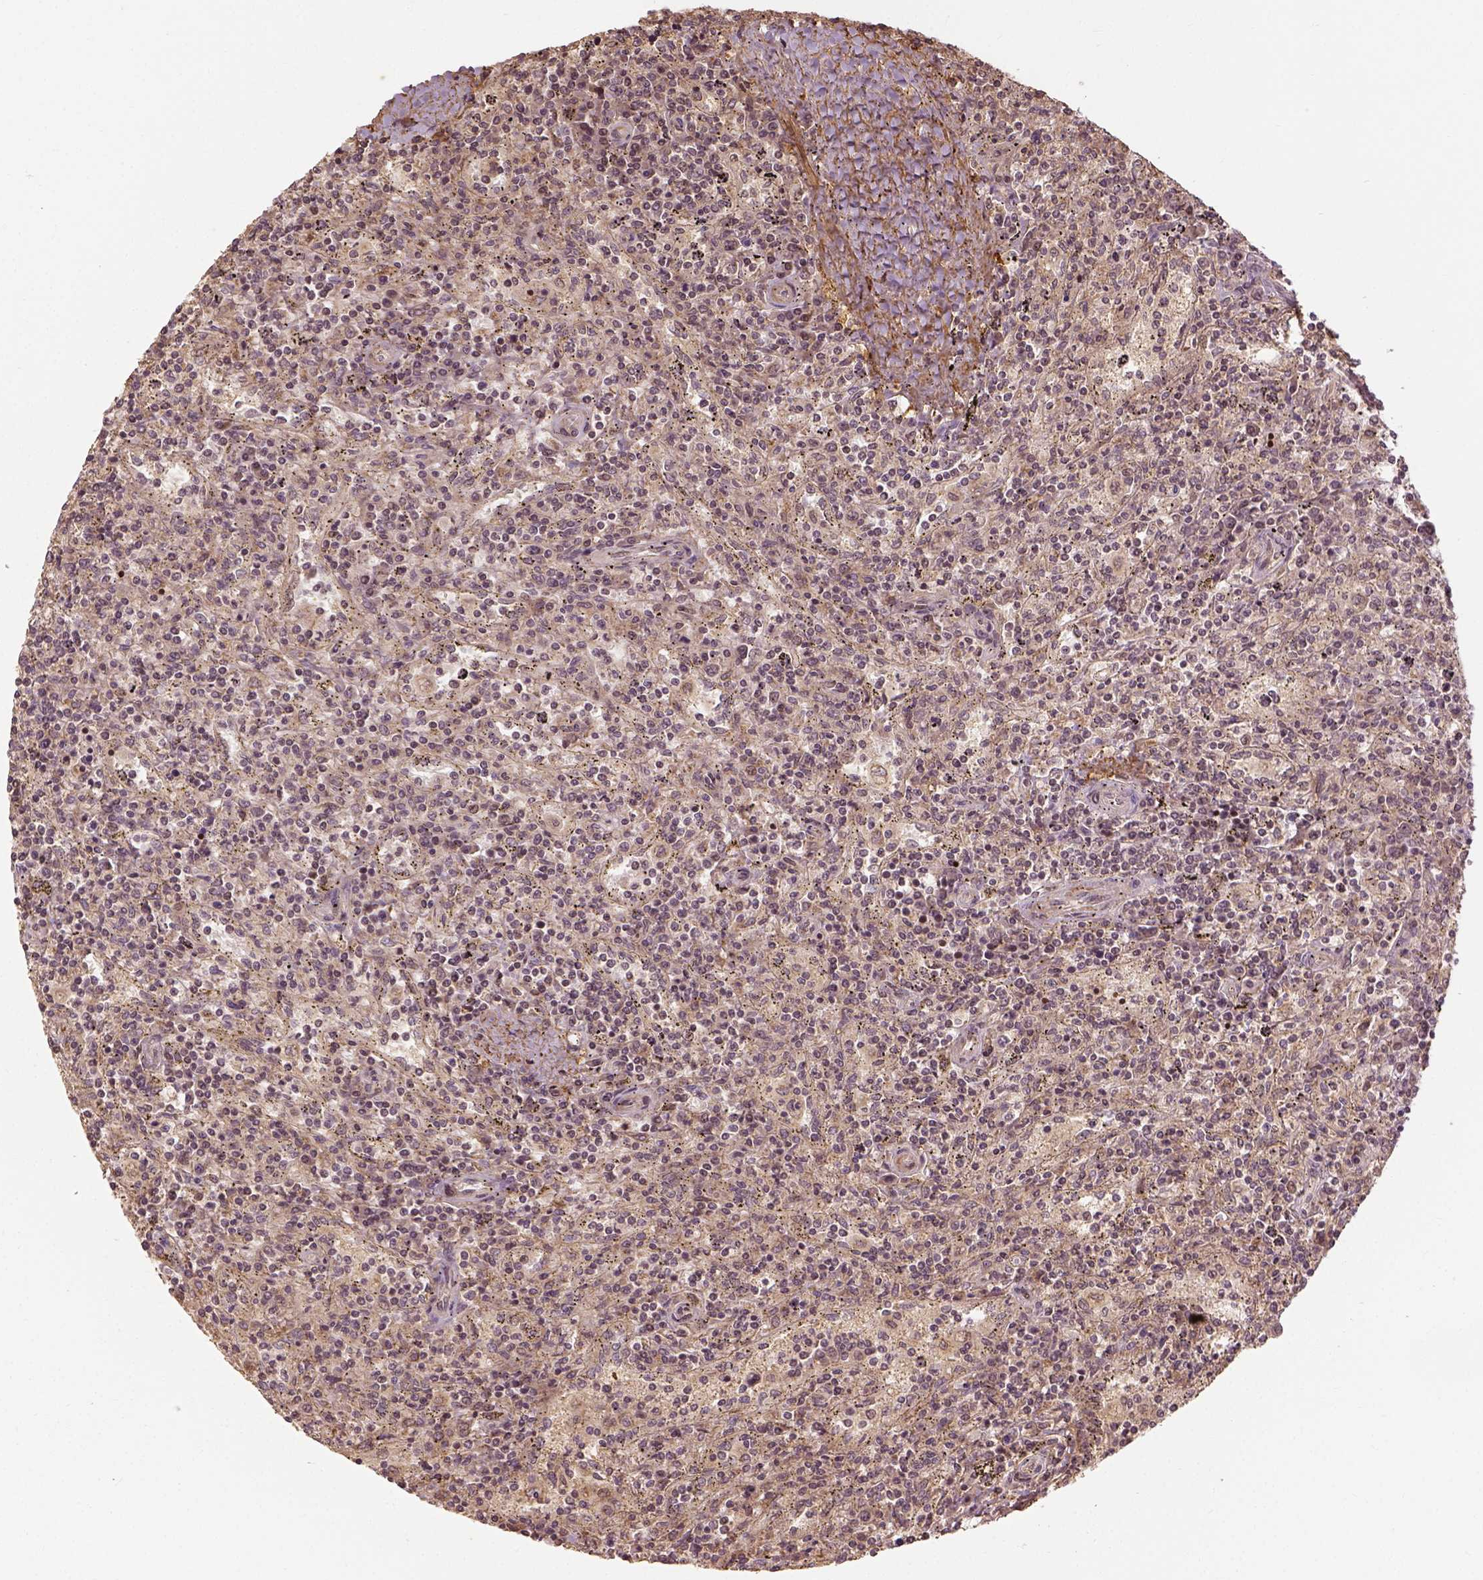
{"staining": {"intensity": "weak", "quantity": "<25%", "location": "cytoplasmic/membranous"}, "tissue": "lymphoma", "cell_type": "Tumor cells", "image_type": "cancer", "snomed": [{"axis": "morphology", "description": "Malignant lymphoma, non-Hodgkin's type, Low grade"}, {"axis": "topography", "description": "Spleen"}], "caption": "Tumor cells show no significant positivity in lymphoma.", "gene": "VEGFA", "patient": {"sex": "male", "age": 62}}